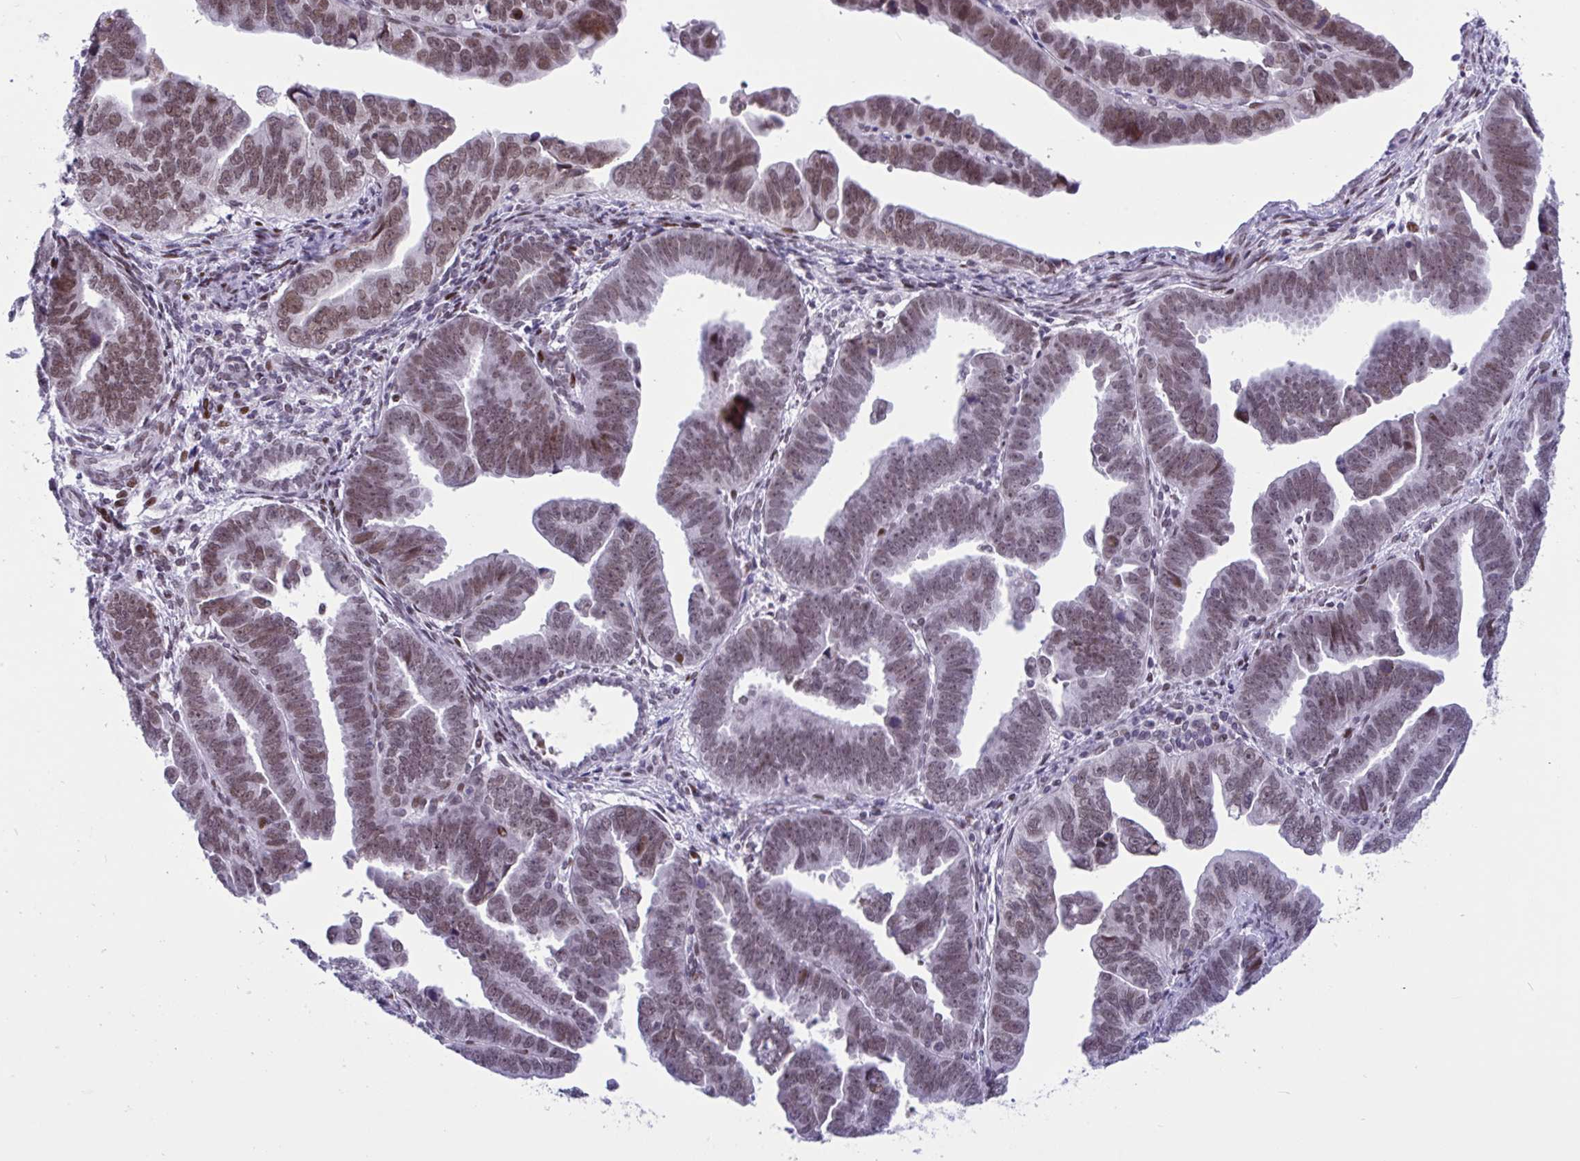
{"staining": {"intensity": "moderate", "quantity": ">75%", "location": "nuclear"}, "tissue": "endometrial cancer", "cell_type": "Tumor cells", "image_type": "cancer", "snomed": [{"axis": "morphology", "description": "Adenocarcinoma, NOS"}, {"axis": "topography", "description": "Endometrium"}], "caption": "Moderate nuclear expression for a protein is appreciated in about >75% of tumor cells of endometrial adenocarcinoma using immunohistochemistry (IHC).", "gene": "ZFHX3", "patient": {"sex": "female", "age": 75}}